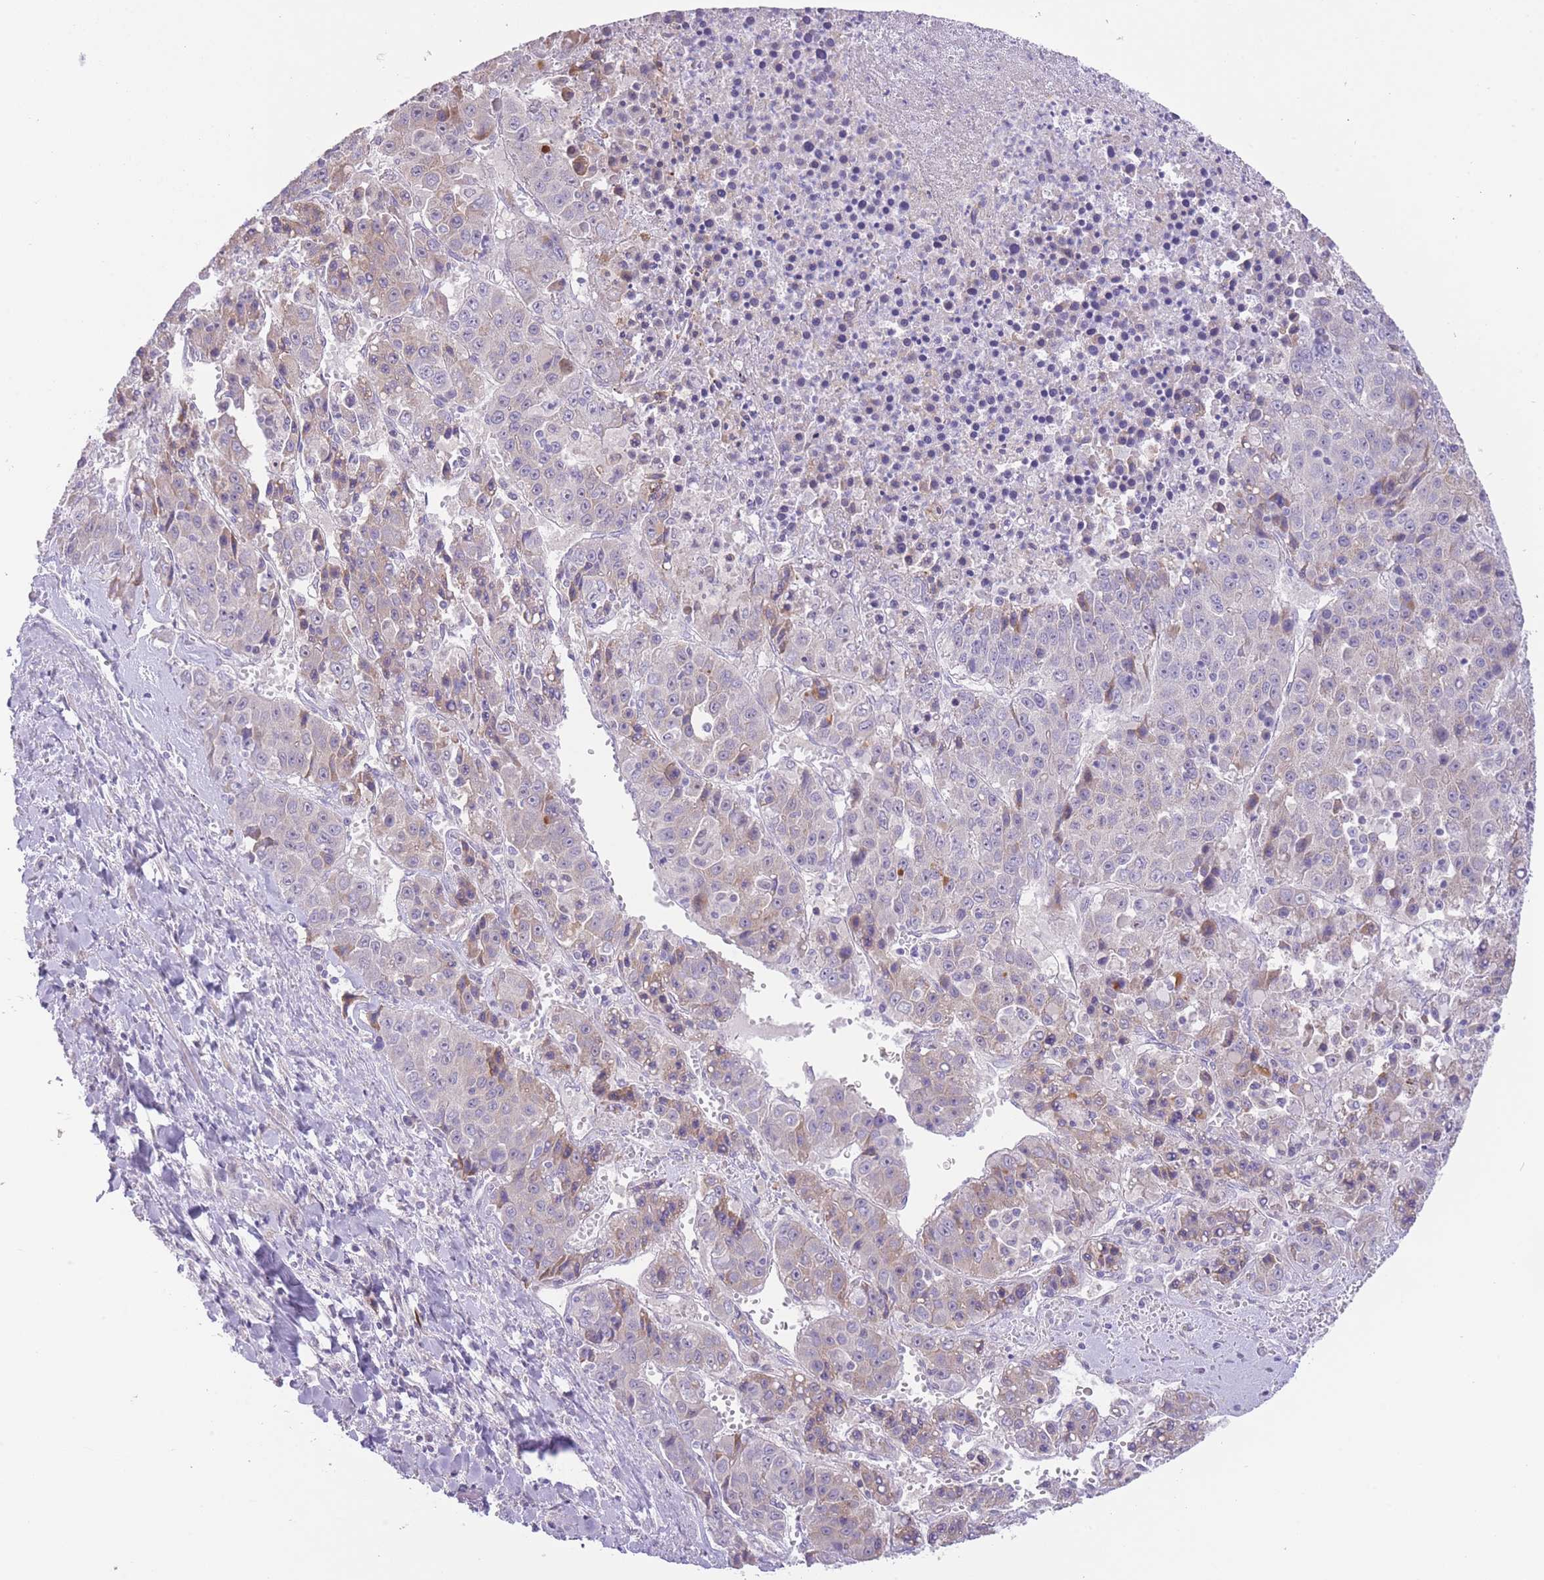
{"staining": {"intensity": "negative", "quantity": "none", "location": "none"}, "tissue": "liver cancer", "cell_type": "Tumor cells", "image_type": "cancer", "snomed": [{"axis": "morphology", "description": "Carcinoma, Hepatocellular, NOS"}, {"axis": "topography", "description": "Liver"}], "caption": "Tumor cells show no significant positivity in liver cancer.", "gene": "IMPG1", "patient": {"sex": "female", "age": 53}}